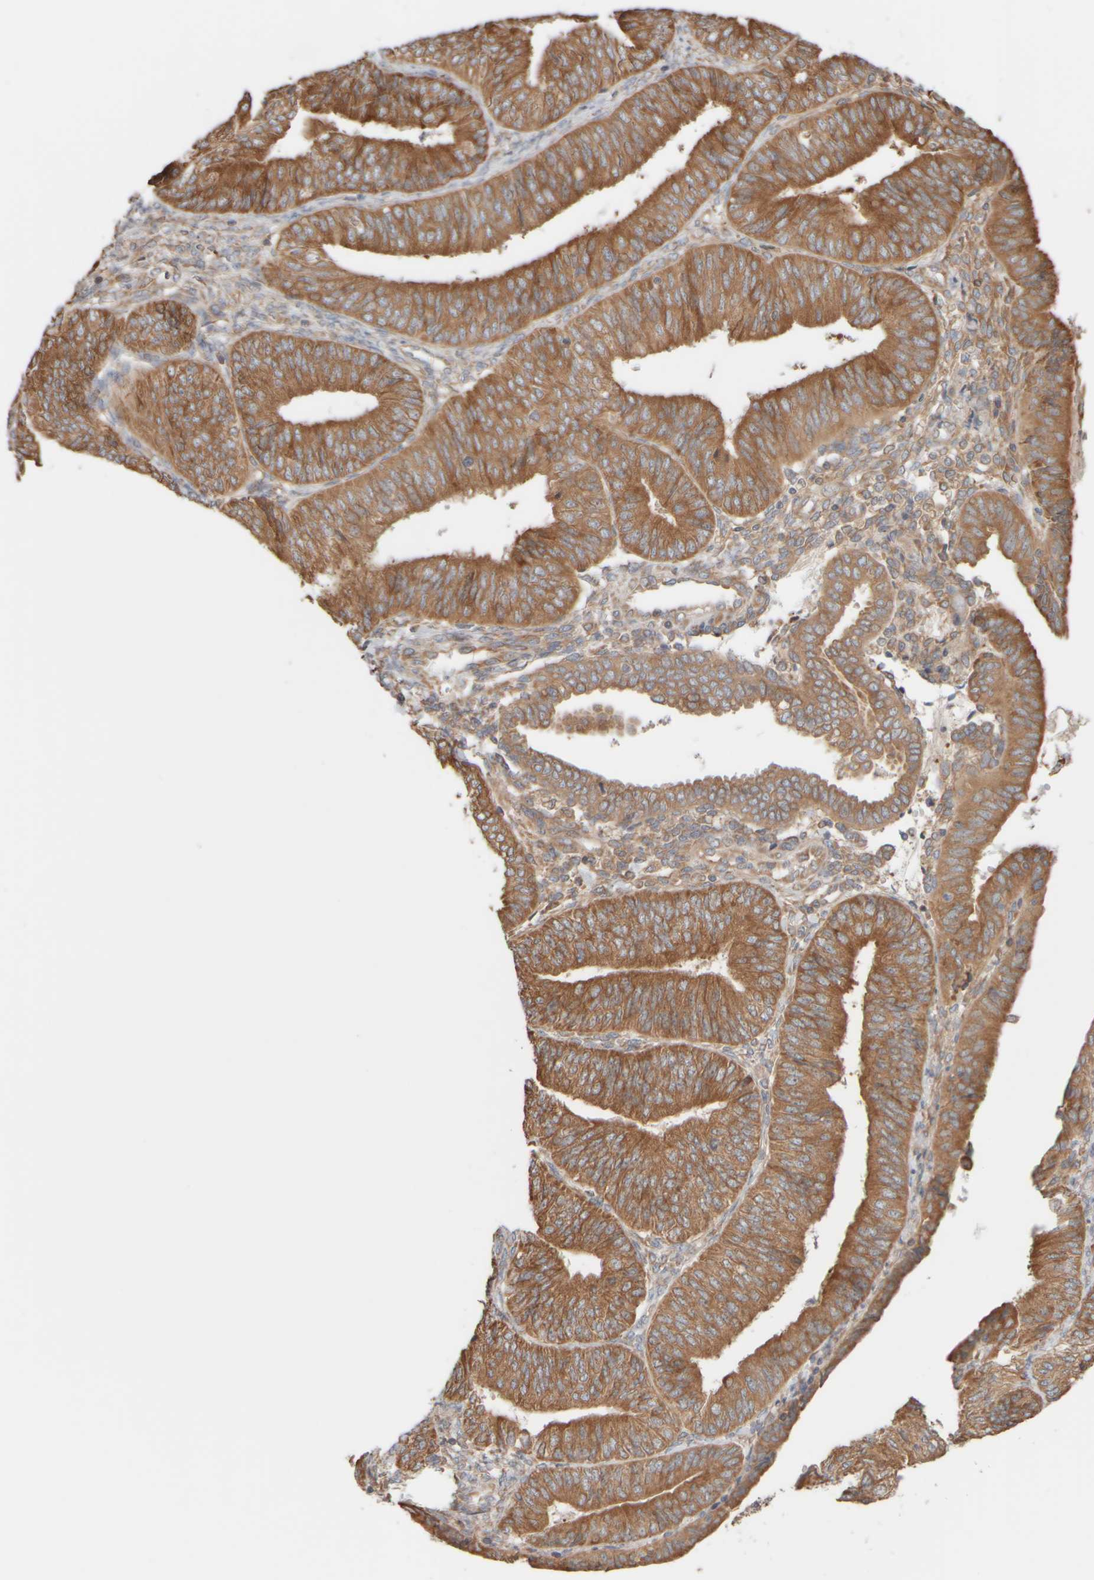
{"staining": {"intensity": "moderate", "quantity": ">75%", "location": "cytoplasmic/membranous"}, "tissue": "endometrial cancer", "cell_type": "Tumor cells", "image_type": "cancer", "snomed": [{"axis": "morphology", "description": "Adenocarcinoma, NOS"}, {"axis": "topography", "description": "Endometrium"}], "caption": "Moderate cytoplasmic/membranous protein staining is seen in about >75% of tumor cells in endometrial cancer.", "gene": "EIF2B3", "patient": {"sex": "female", "age": 58}}